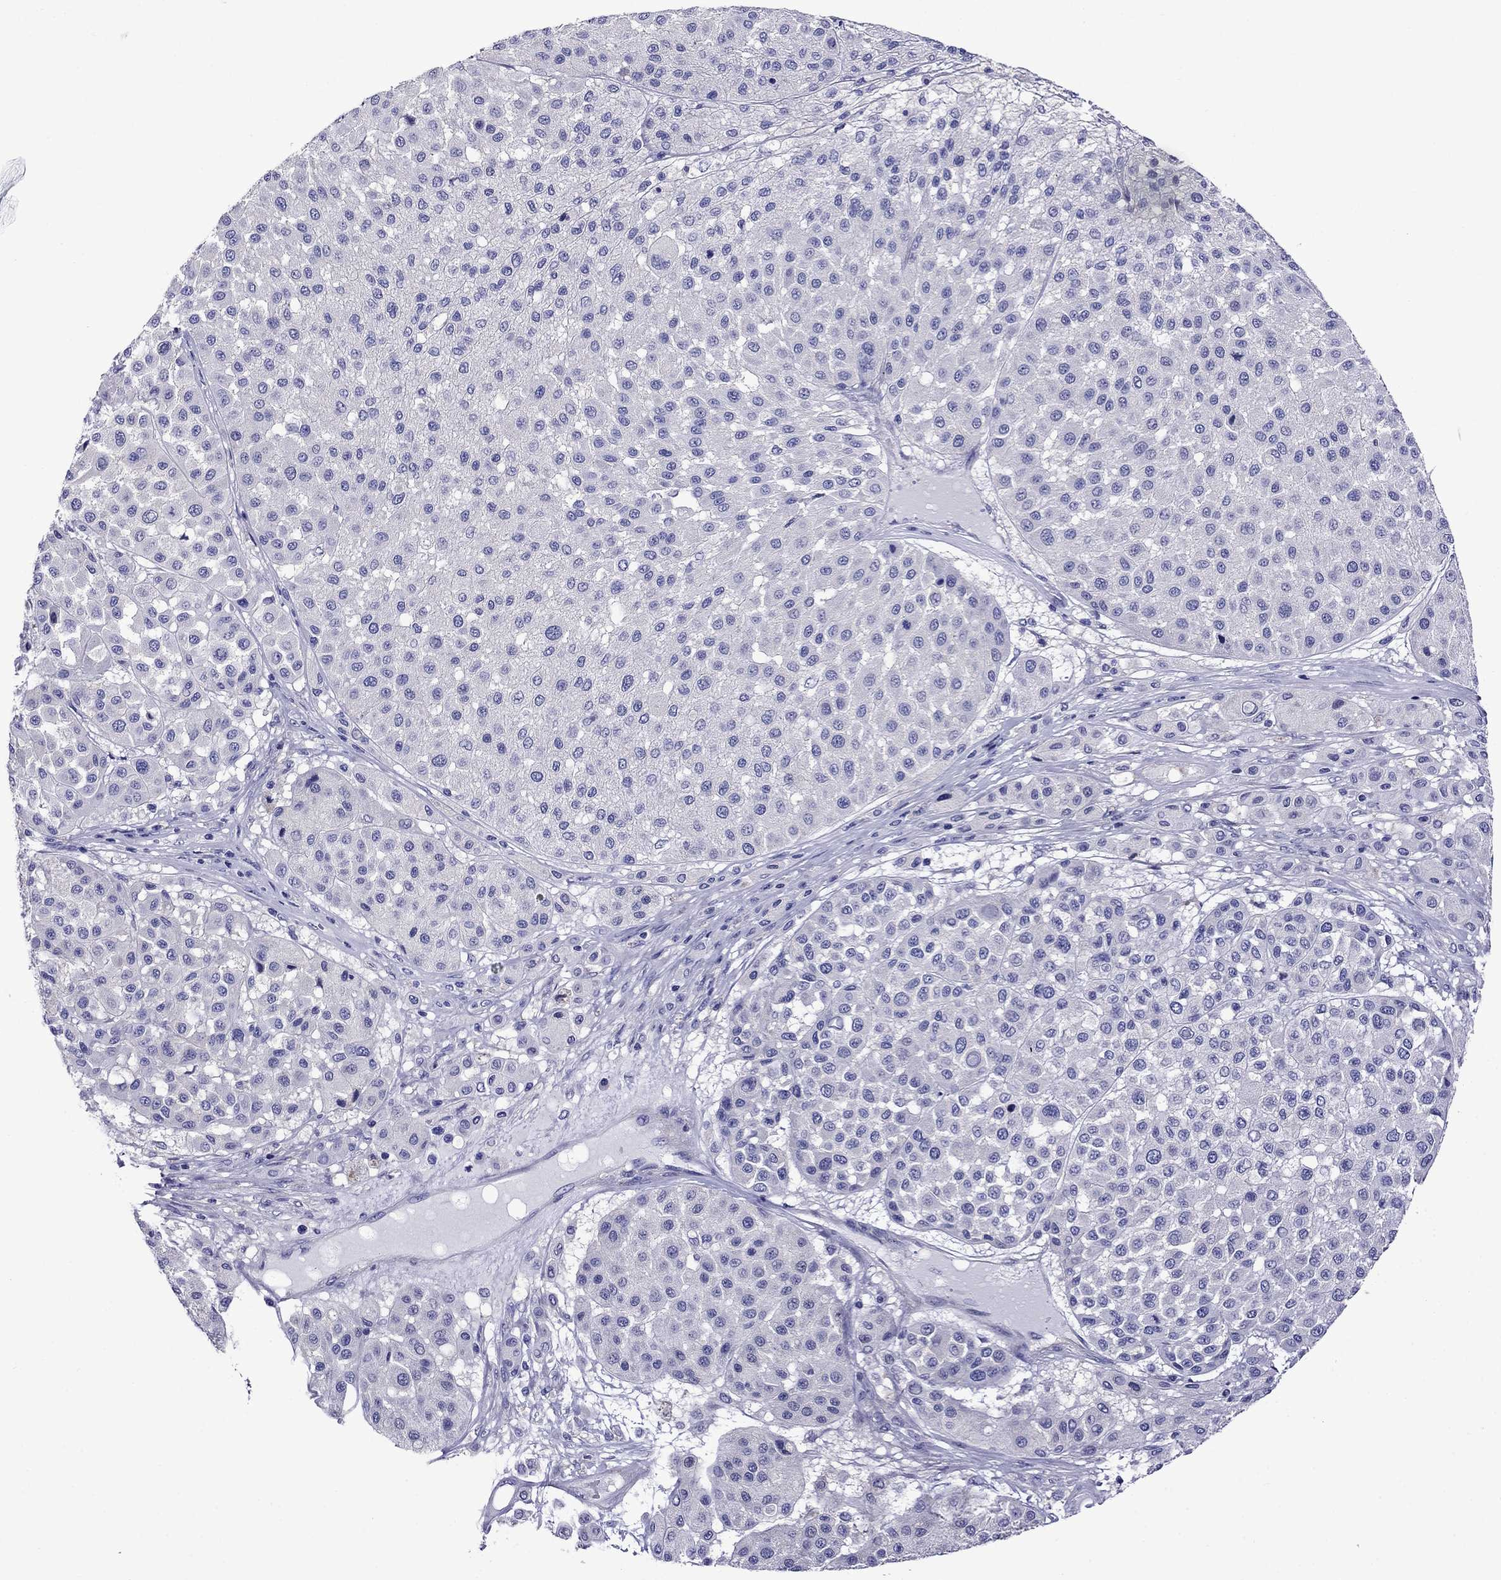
{"staining": {"intensity": "negative", "quantity": "none", "location": "none"}, "tissue": "melanoma", "cell_type": "Tumor cells", "image_type": "cancer", "snomed": [{"axis": "morphology", "description": "Malignant melanoma, Metastatic site"}, {"axis": "topography", "description": "Smooth muscle"}], "caption": "Malignant melanoma (metastatic site) stained for a protein using immunohistochemistry shows no staining tumor cells.", "gene": "SCG2", "patient": {"sex": "male", "age": 41}}